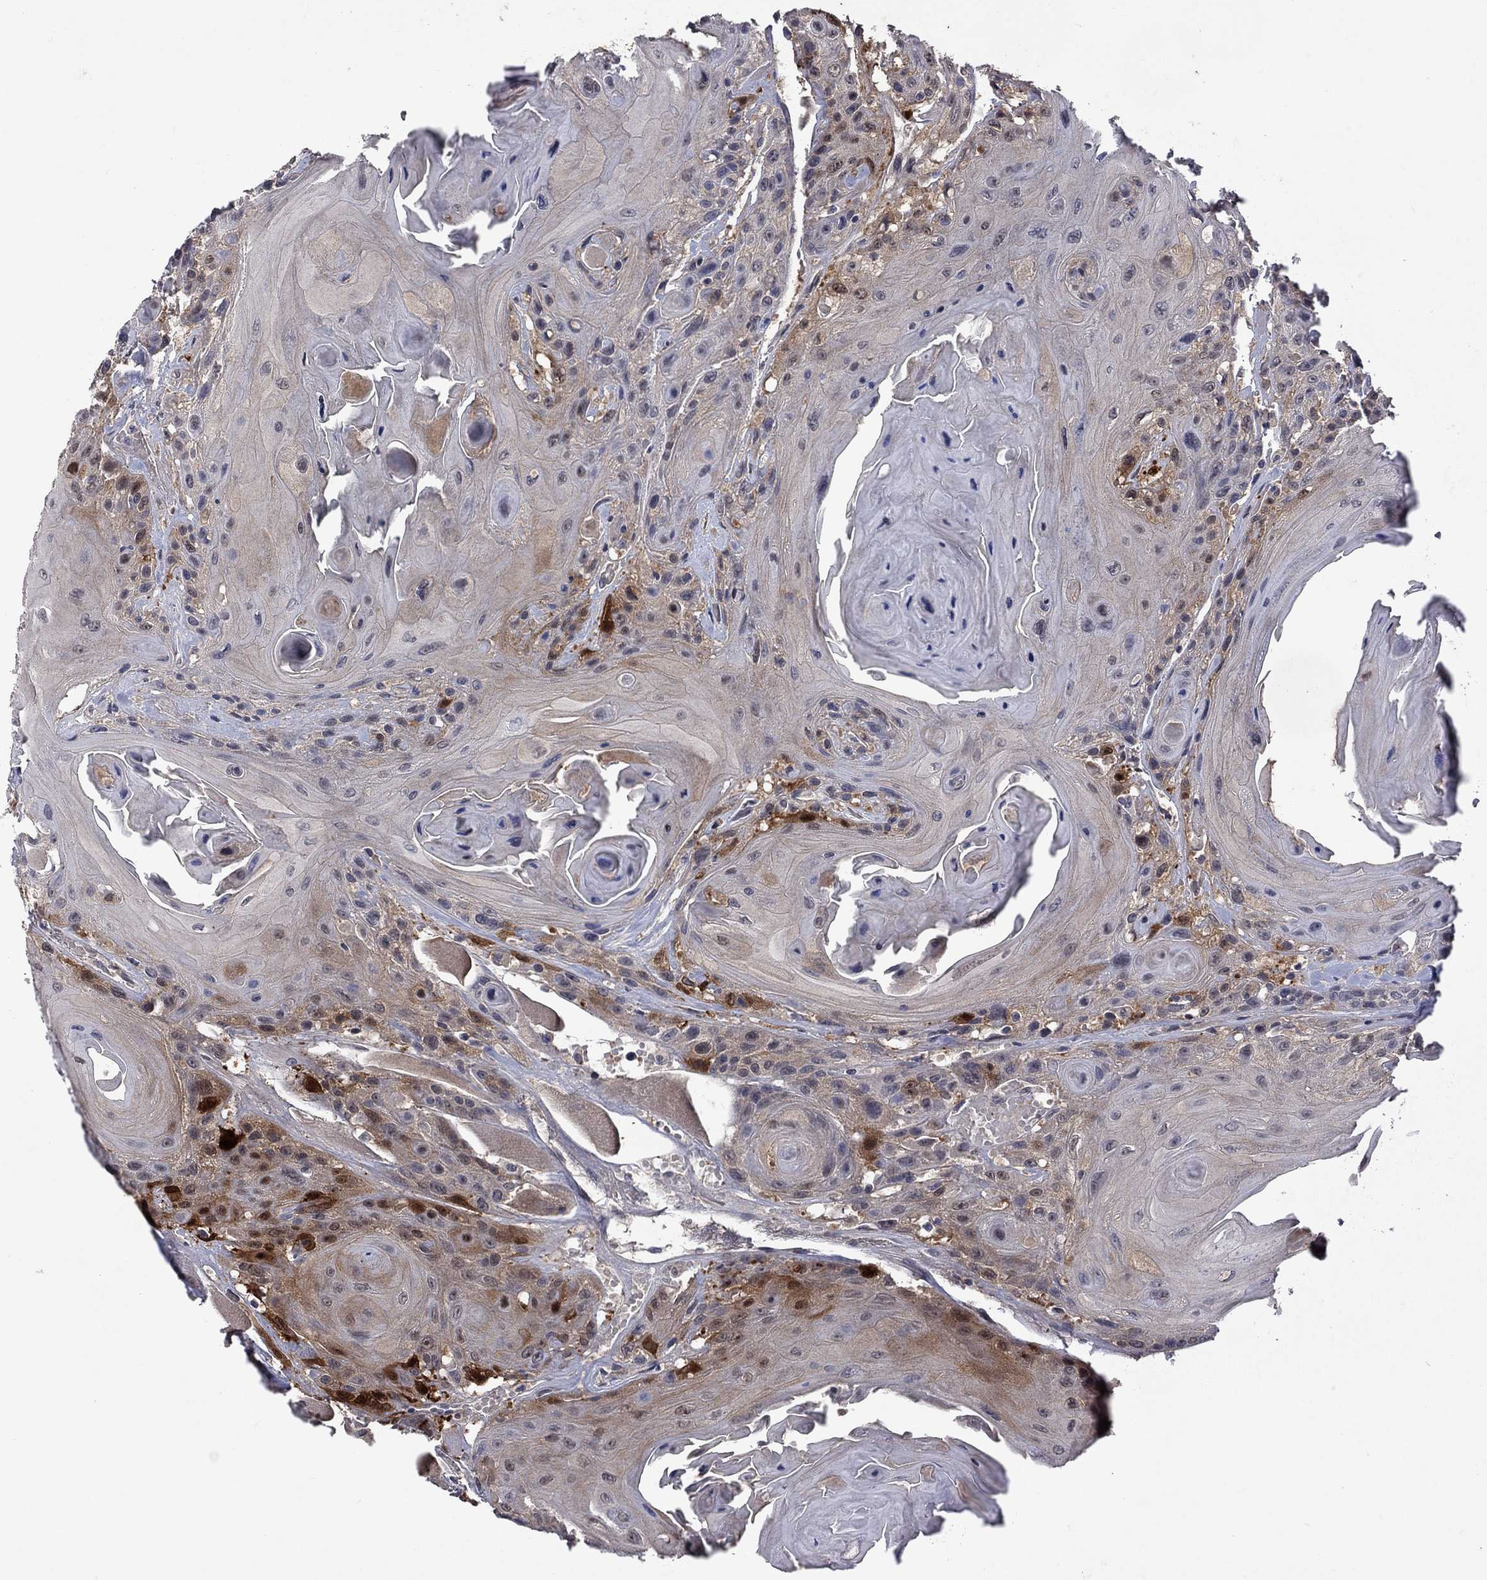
{"staining": {"intensity": "negative", "quantity": "none", "location": "none"}, "tissue": "head and neck cancer", "cell_type": "Tumor cells", "image_type": "cancer", "snomed": [{"axis": "morphology", "description": "Squamous cell carcinoma, NOS"}, {"axis": "topography", "description": "Head-Neck"}], "caption": "High magnification brightfield microscopy of head and neck squamous cell carcinoma stained with DAB (brown) and counterstained with hematoxylin (blue): tumor cells show no significant expression.", "gene": "CBR1", "patient": {"sex": "female", "age": 59}}